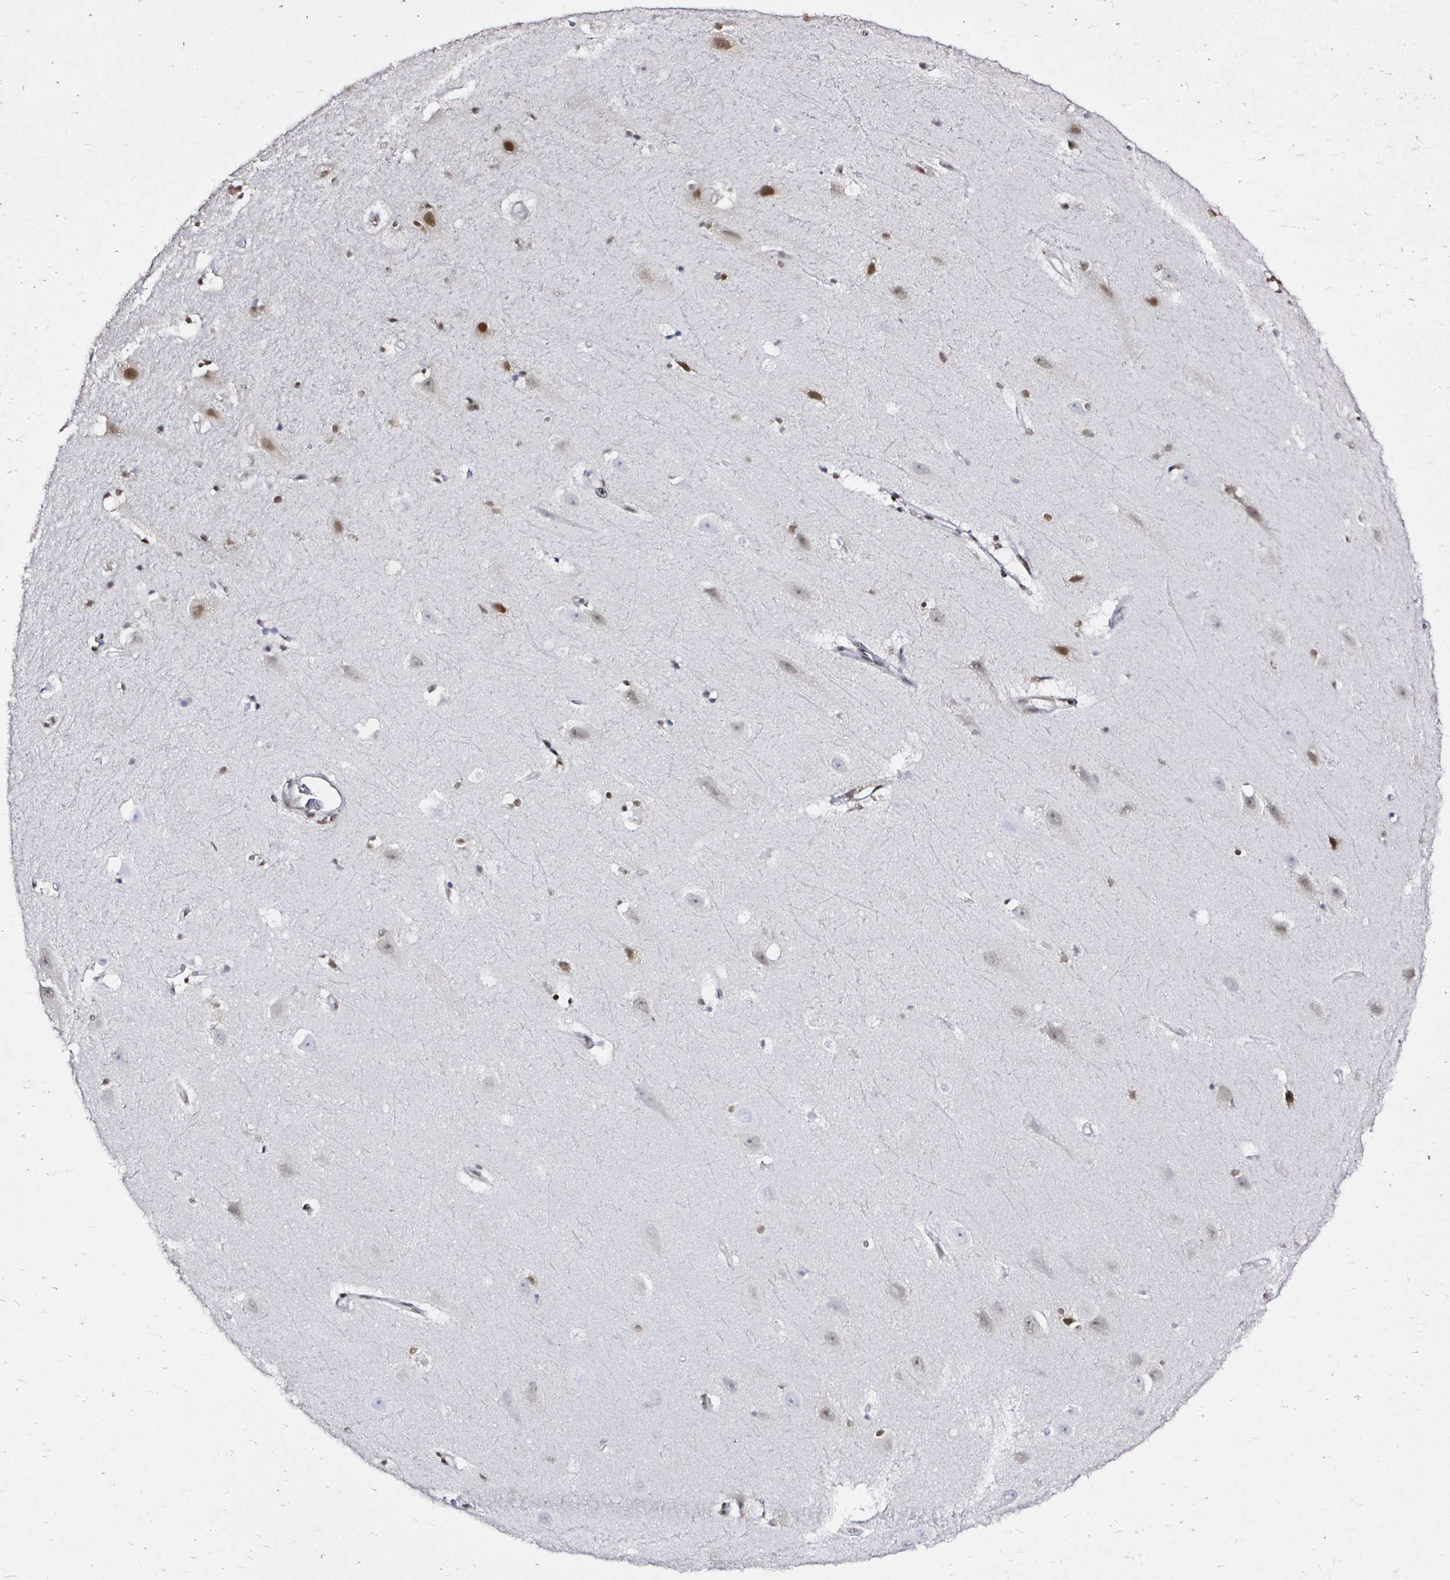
{"staining": {"intensity": "moderate", "quantity": "25%-75%", "location": "nuclear"}, "tissue": "hippocampus", "cell_type": "Glial cells", "image_type": "normal", "snomed": [{"axis": "morphology", "description": "Normal tissue, NOS"}, {"axis": "topography", "description": "Hippocampus"}], "caption": "An image showing moderate nuclear expression in about 25%-75% of glial cells in unremarkable hippocampus, as visualized by brown immunohistochemical staining.", "gene": "SNRPC", "patient": {"sex": "male", "age": 63}}